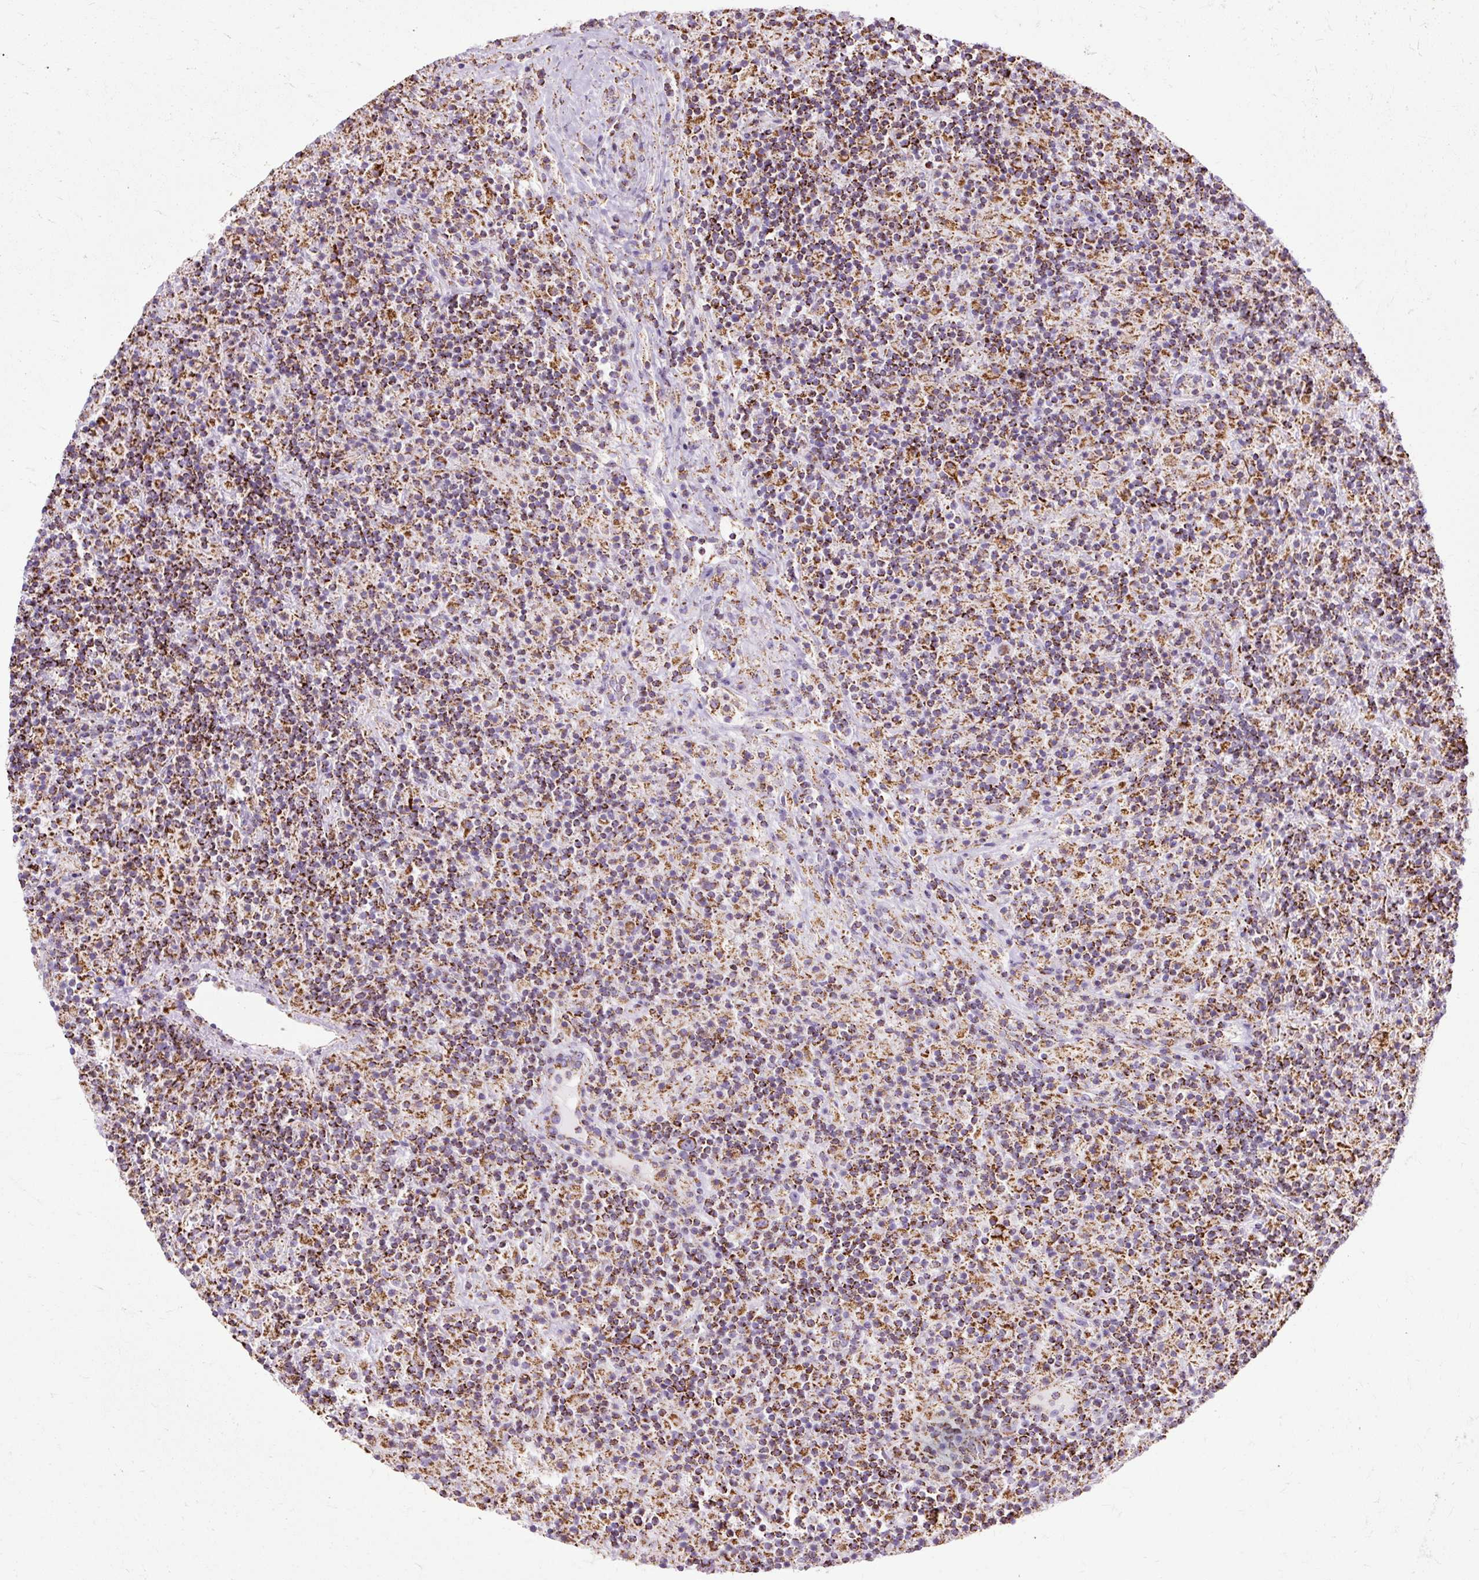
{"staining": {"intensity": "moderate", "quantity": ">75%", "location": "cytoplasmic/membranous"}, "tissue": "lymphoma", "cell_type": "Tumor cells", "image_type": "cancer", "snomed": [{"axis": "morphology", "description": "Hodgkin's disease, NOS"}, {"axis": "topography", "description": "Lymph node"}], "caption": "This image displays immunohistochemistry staining of human lymphoma, with medium moderate cytoplasmic/membranous staining in approximately >75% of tumor cells.", "gene": "DLAT", "patient": {"sex": "male", "age": 70}}